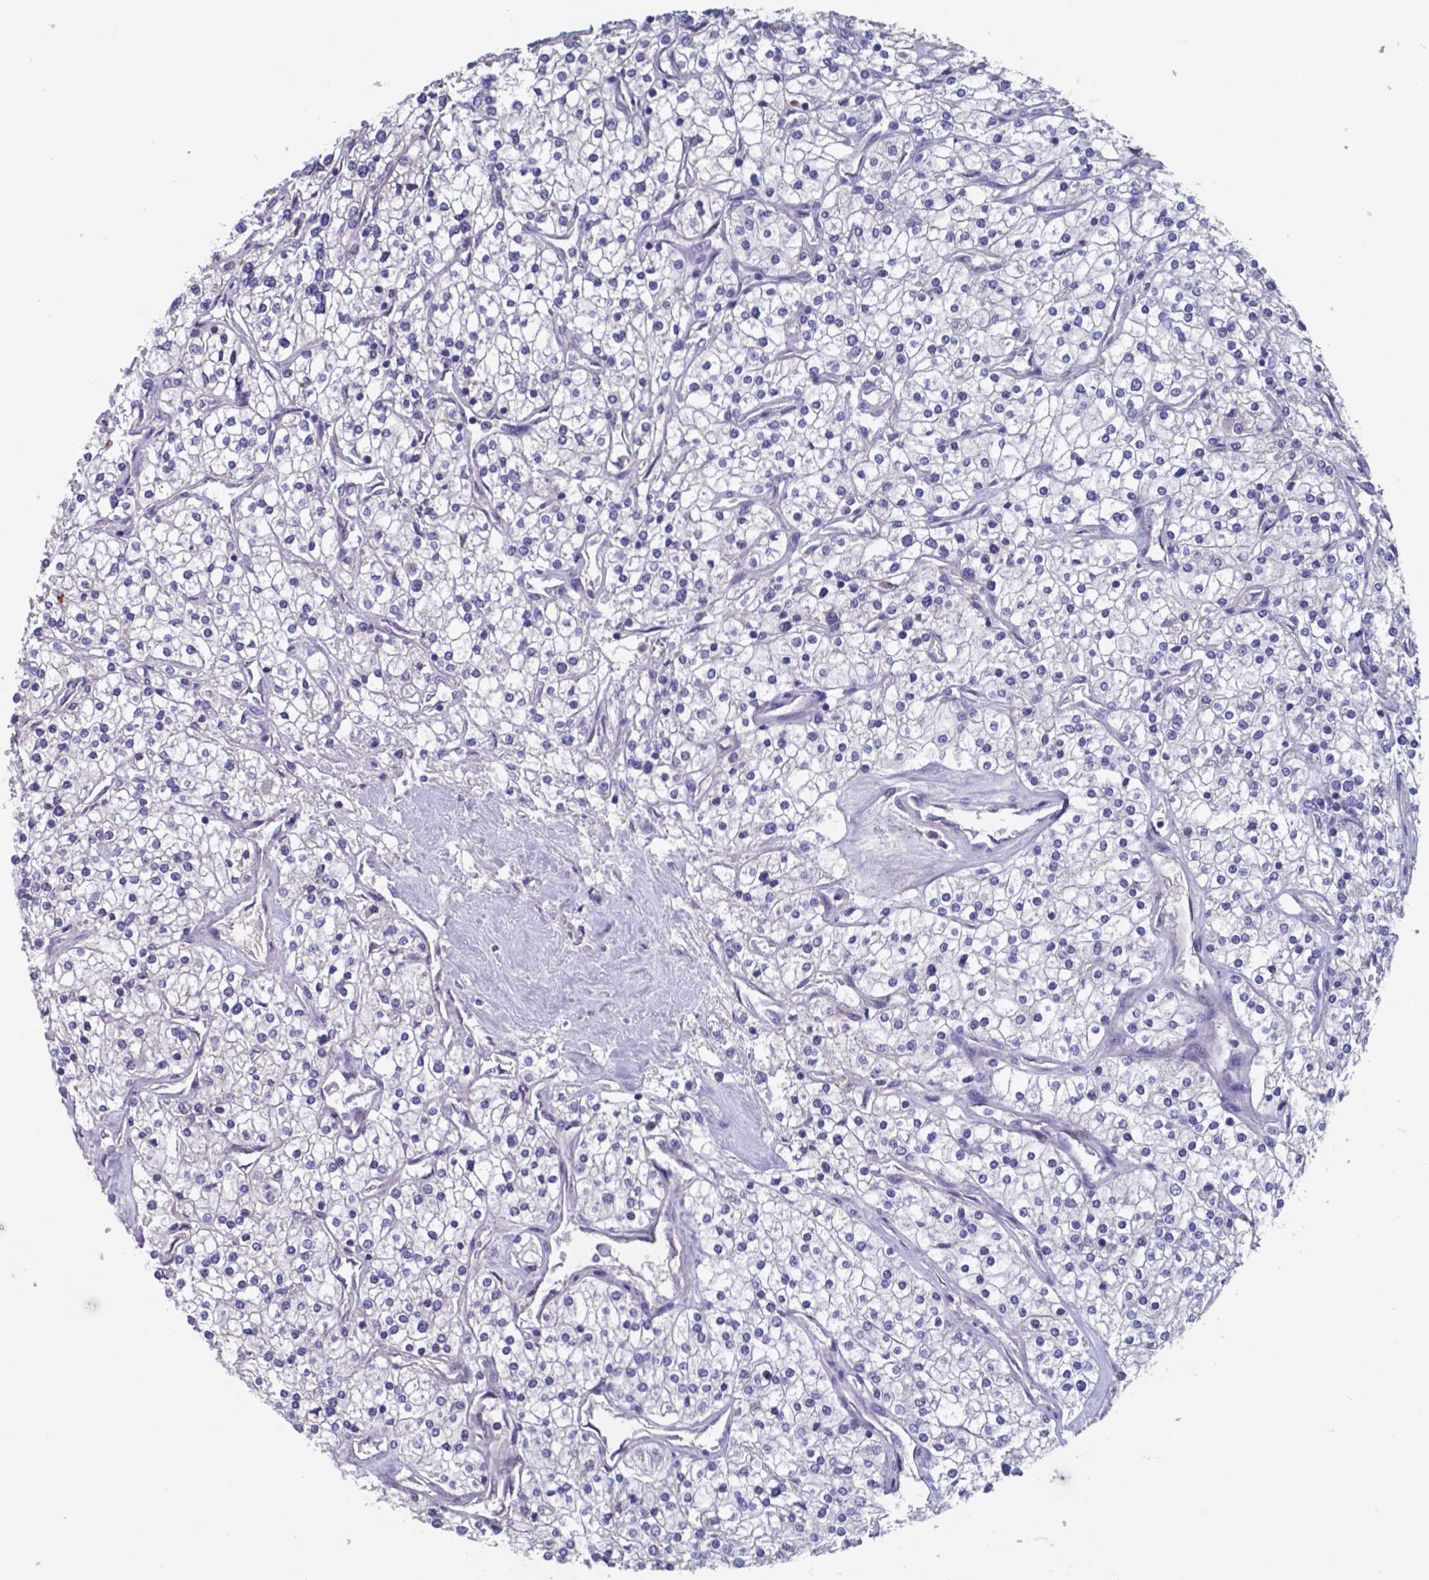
{"staining": {"intensity": "negative", "quantity": "none", "location": "none"}, "tissue": "renal cancer", "cell_type": "Tumor cells", "image_type": "cancer", "snomed": [{"axis": "morphology", "description": "Adenocarcinoma, NOS"}, {"axis": "topography", "description": "Kidney"}], "caption": "Immunohistochemistry of human renal cancer exhibits no staining in tumor cells. (IHC, brightfield microscopy, high magnification).", "gene": "TTR", "patient": {"sex": "male", "age": 80}}